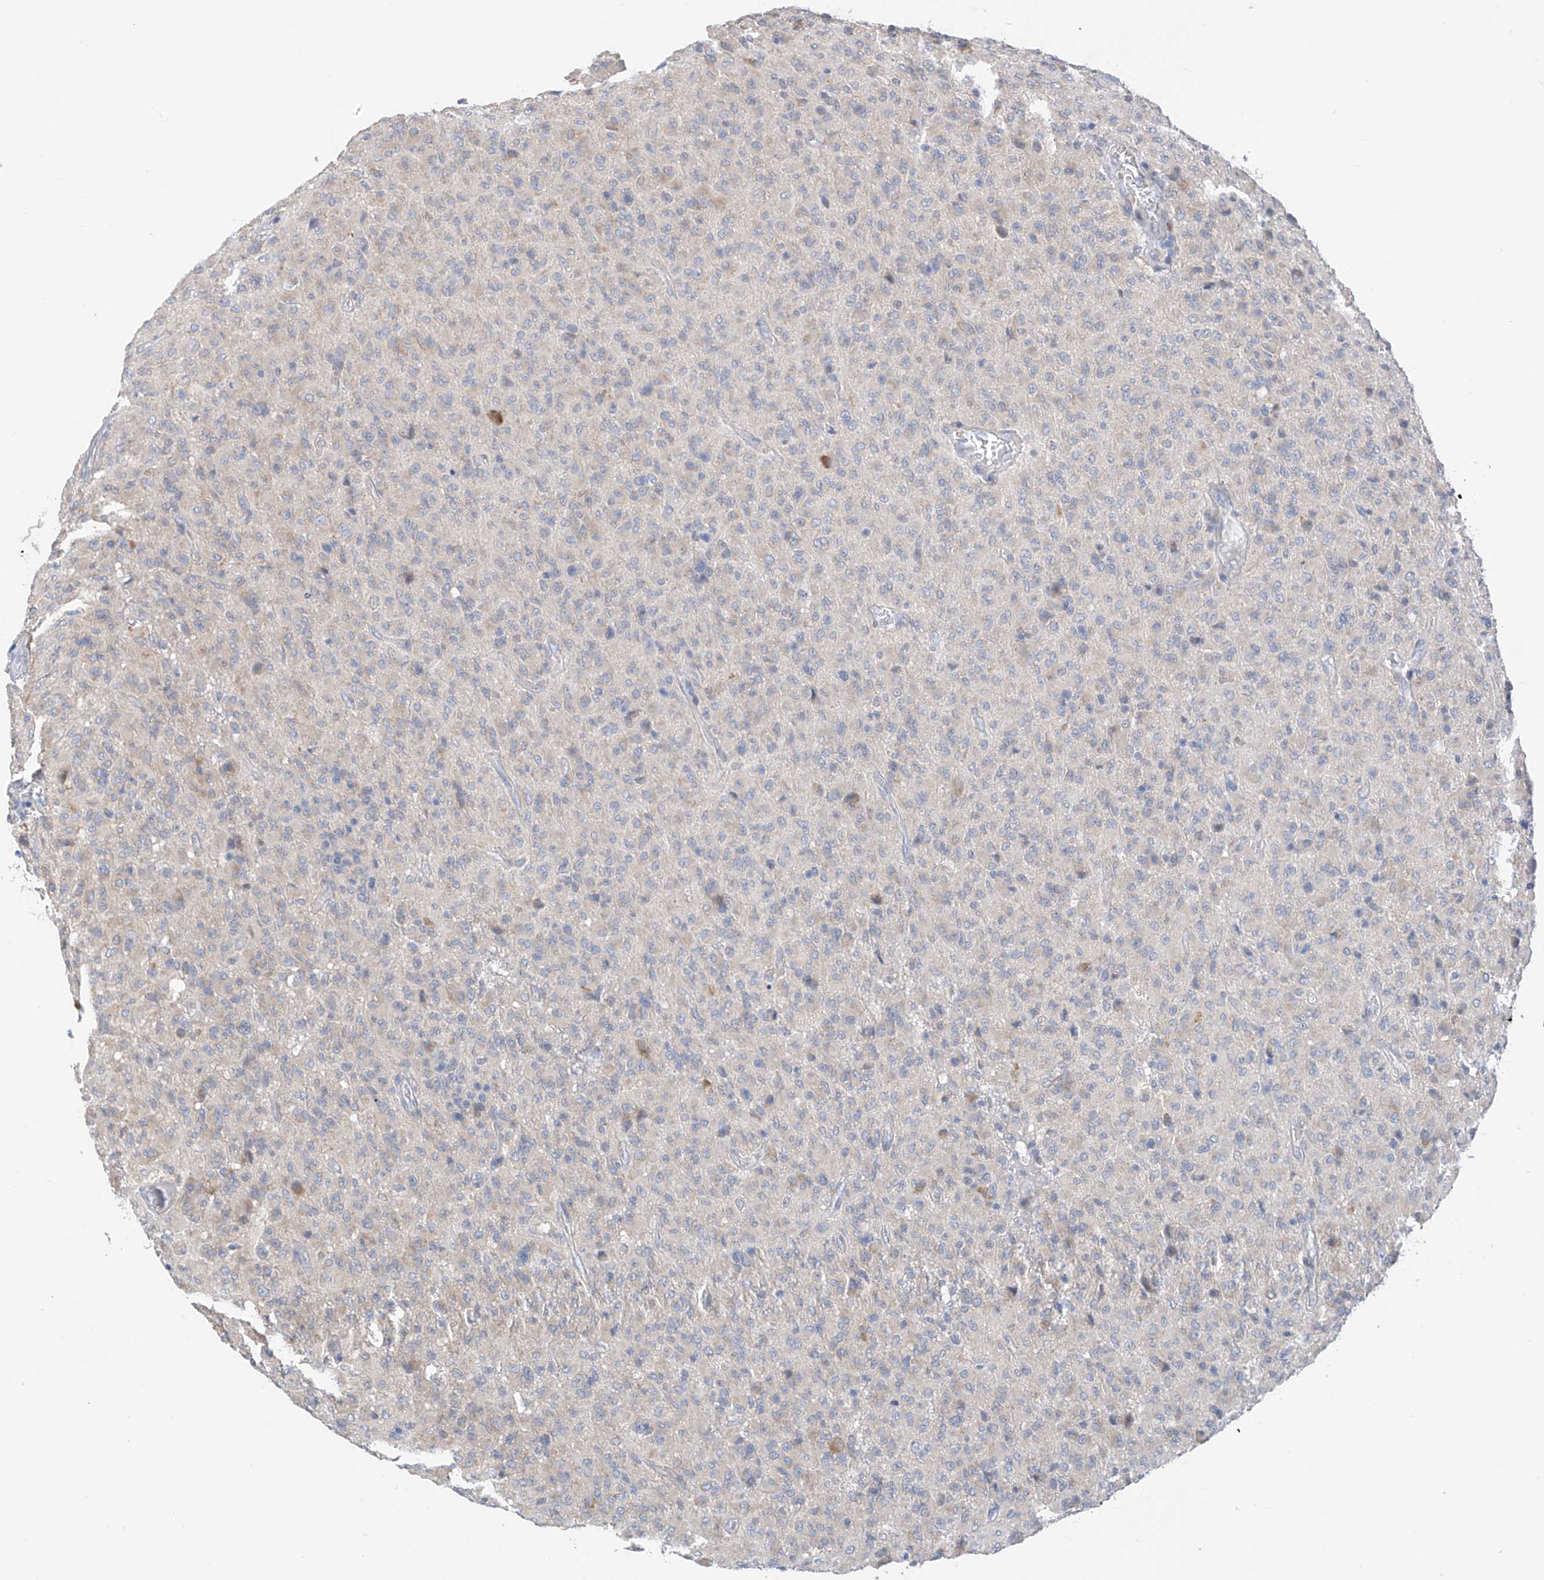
{"staining": {"intensity": "negative", "quantity": "none", "location": "none"}, "tissue": "glioma", "cell_type": "Tumor cells", "image_type": "cancer", "snomed": [{"axis": "morphology", "description": "Glioma, malignant, High grade"}, {"axis": "topography", "description": "Brain"}], "caption": "High magnification brightfield microscopy of malignant glioma (high-grade) stained with DAB (3,3'-diaminobenzidine) (brown) and counterstained with hematoxylin (blue): tumor cells show no significant staining.", "gene": "REC8", "patient": {"sex": "female", "age": 57}}